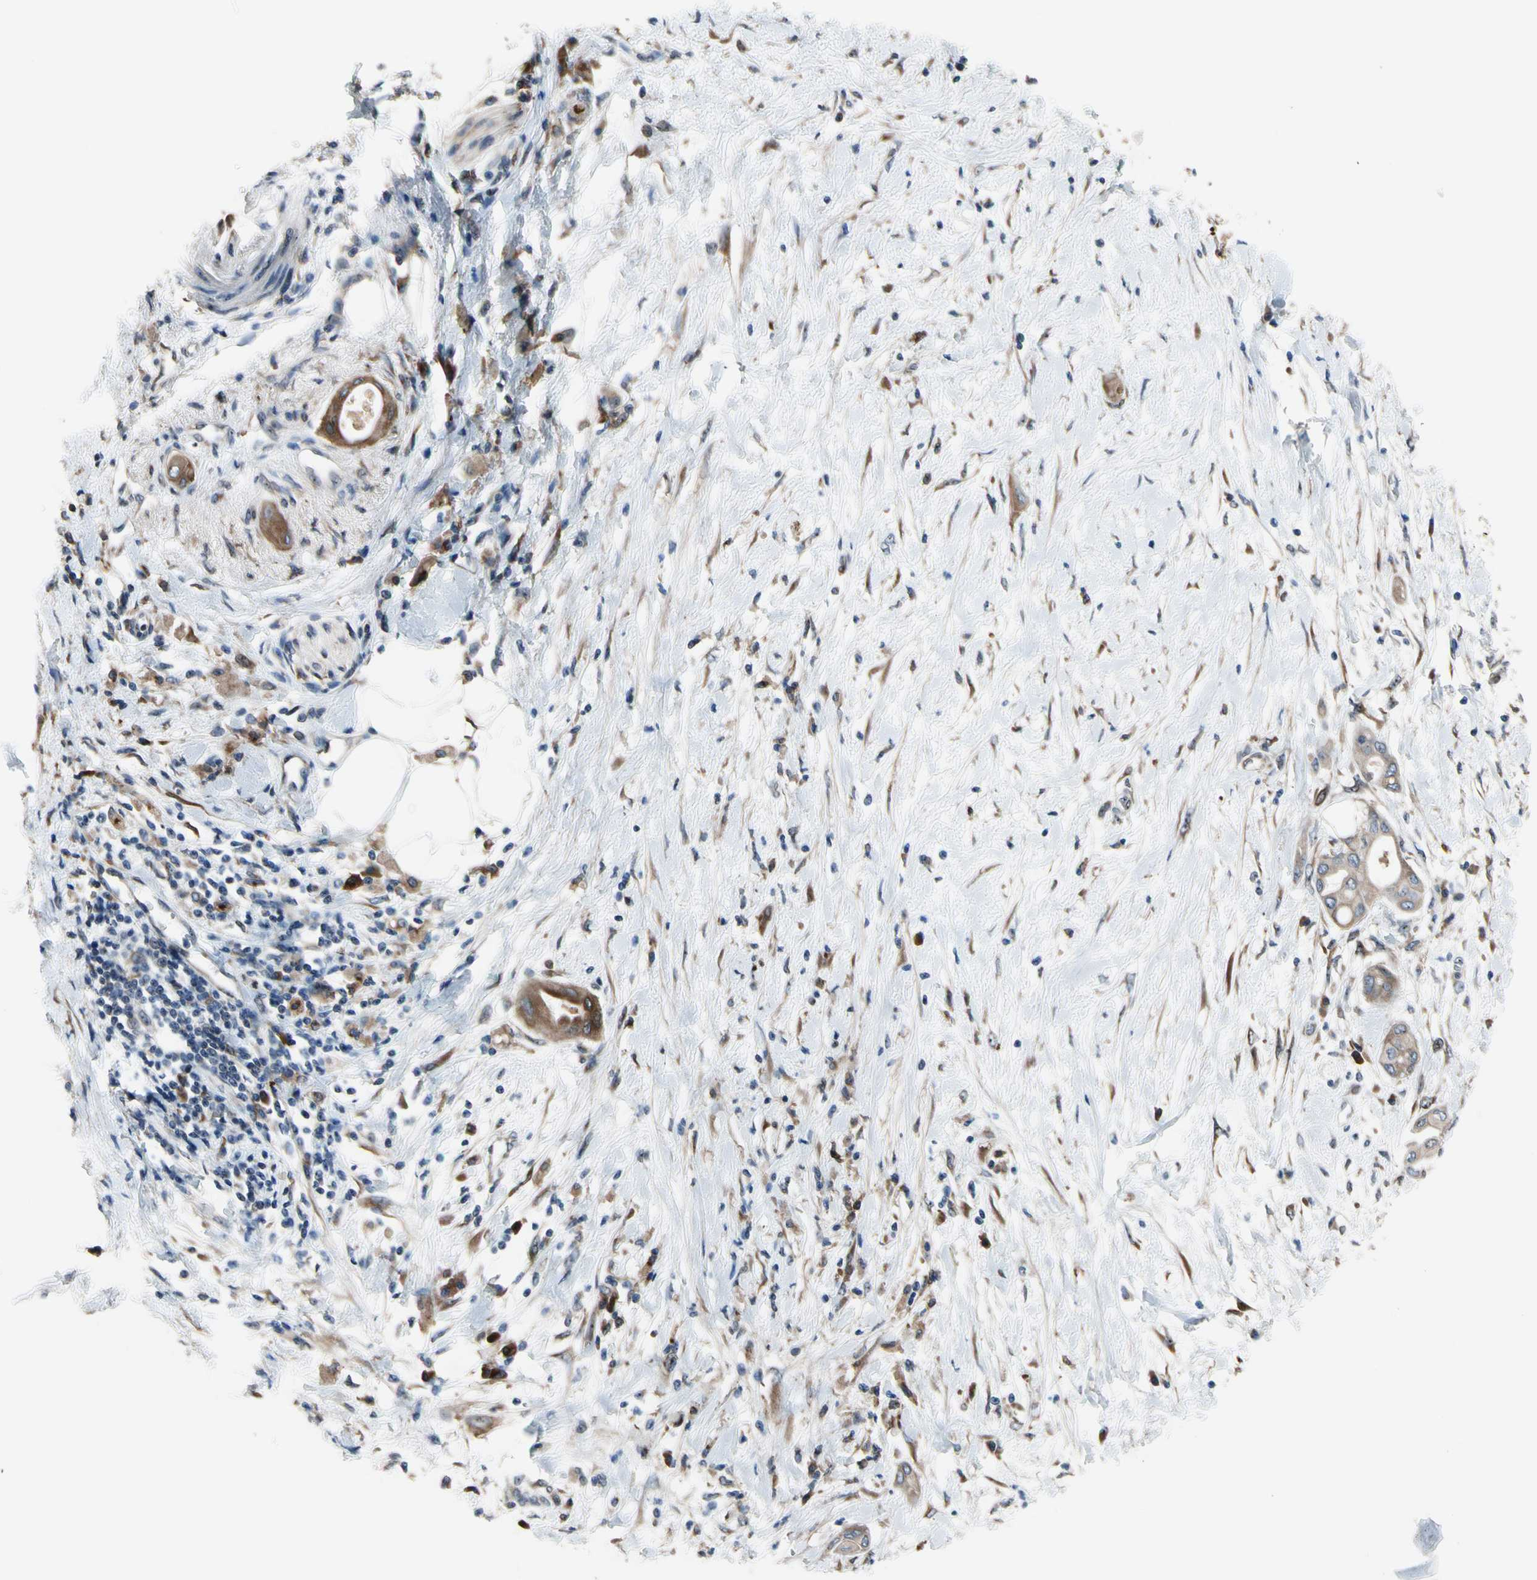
{"staining": {"intensity": "weak", "quantity": ">75%", "location": "cytoplasmic/membranous"}, "tissue": "pancreatic cancer", "cell_type": "Tumor cells", "image_type": "cancer", "snomed": [{"axis": "morphology", "description": "Adenocarcinoma, NOS"}, {"axis": "morphology", "description": "Adenocarcinoma, metastatic, NOS"}, {"axis": "topography", "description": "Lymph node"}, {"axis": "topography", "description": "Pancreas"}, {"axis": "topography", "description": "Duodenum"}], "caption": "Pancreatic cancer stained with a brown dye displays weak cytoplasmic/membranous positive expression in about >75% of tumor cells.", "gene": "TMED7", "patient": {"sex": "female", "age": 64}}